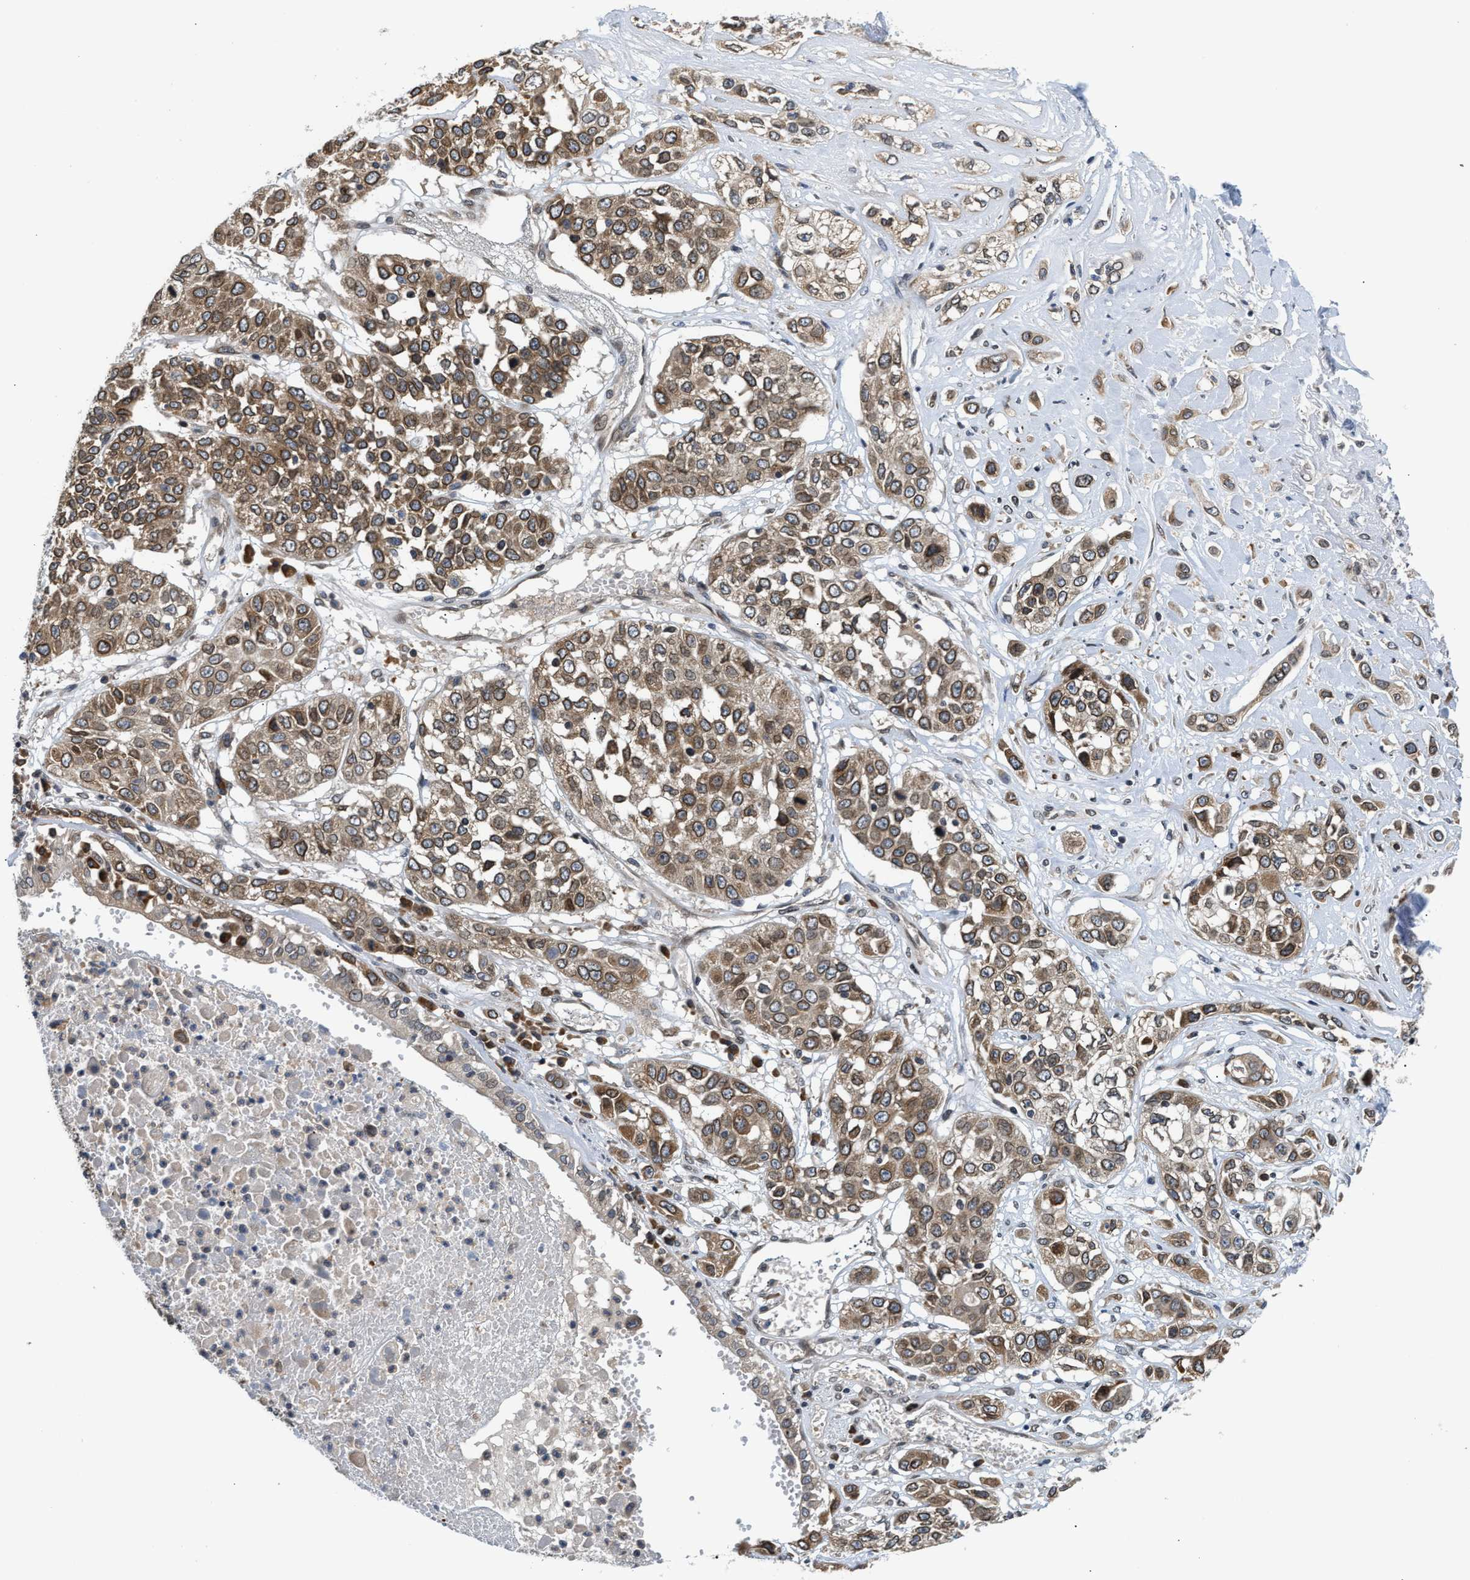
{"staining": {"intensity": "moderate", "quantity": ">75%", "location": "cytoplasmic/membranous"}, "tissue": "lung cancer", "cell_type": "Tumor cells", "image_type": "cancer", "snomed": [{"axis": "morphology", "description": "Squamous cell carcinoma, NOS"}, {"axis": "topography", "description": "Lung"}], "caption": "Immunohistochemistry (IHC) micrograph of neoplastic tissue: lung squamous cell carcinoma stained using immunohistochemistry demonstrates medium levels of moderate protein expression localized specifically in the cytoplasmic/membranous of tumor cells, appearing as a cytoplasmic/membranous brown color.", "gene": "RAB29", "patient": {"sex": "male", "age": 71}}